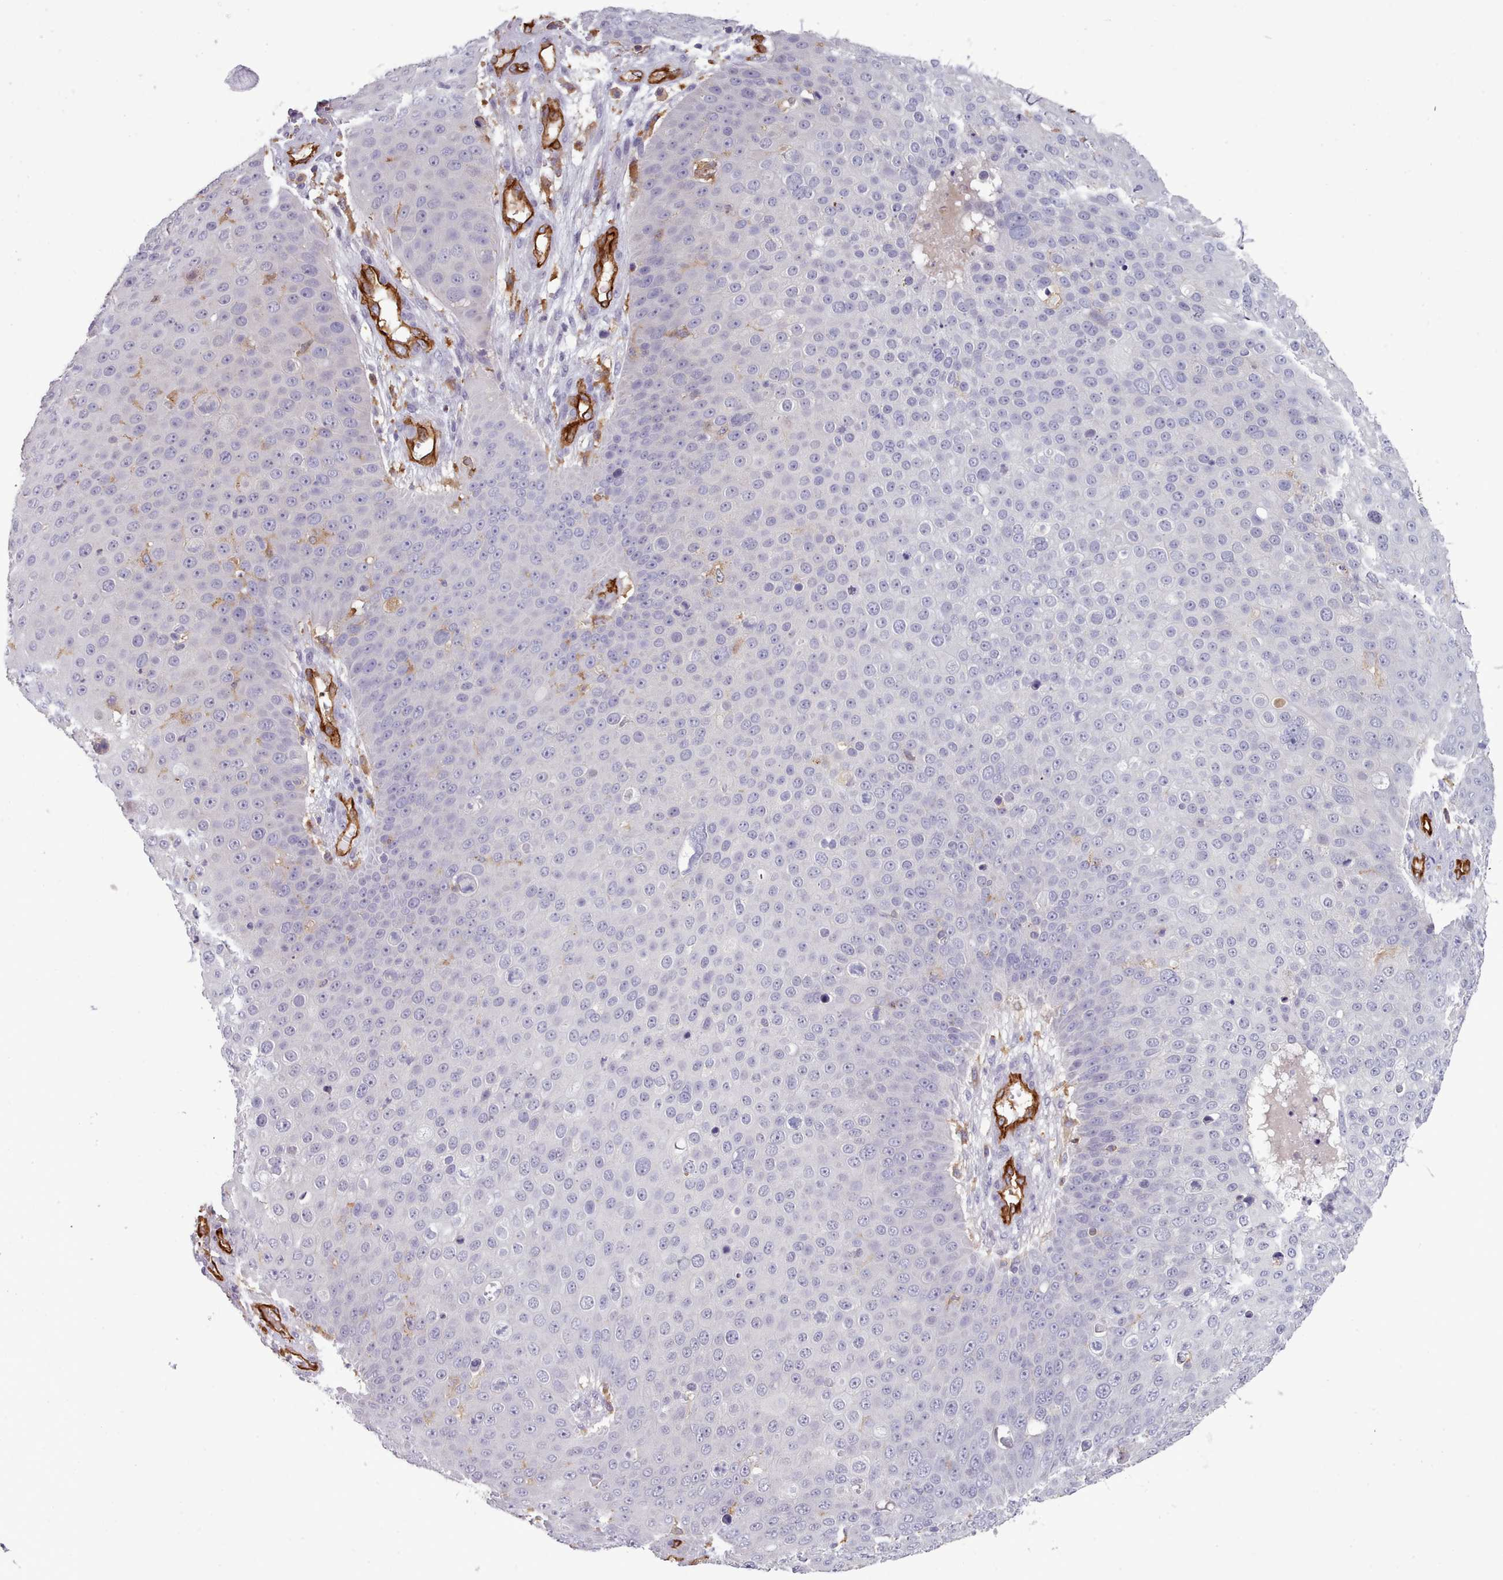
{"staining": {"intensity": "negative", "quantity": "none", "location": "none"}, "tissue": "skin cancer", "cell_type": "Tumor cells", "image_type": "cancer", "snomed": [{"axis": "morphology", "description": "Squamous cell carcinoma, NOS"}, {"axis": "topography", "description": "Skin"}], "caption": "DAB immunohistochemical staining of squamous cell carcinoma (skin) demonstrates no significant expression in tumor cells.", "gene": "CD300LF", "patient": {"sex": "male", "age": 71}}